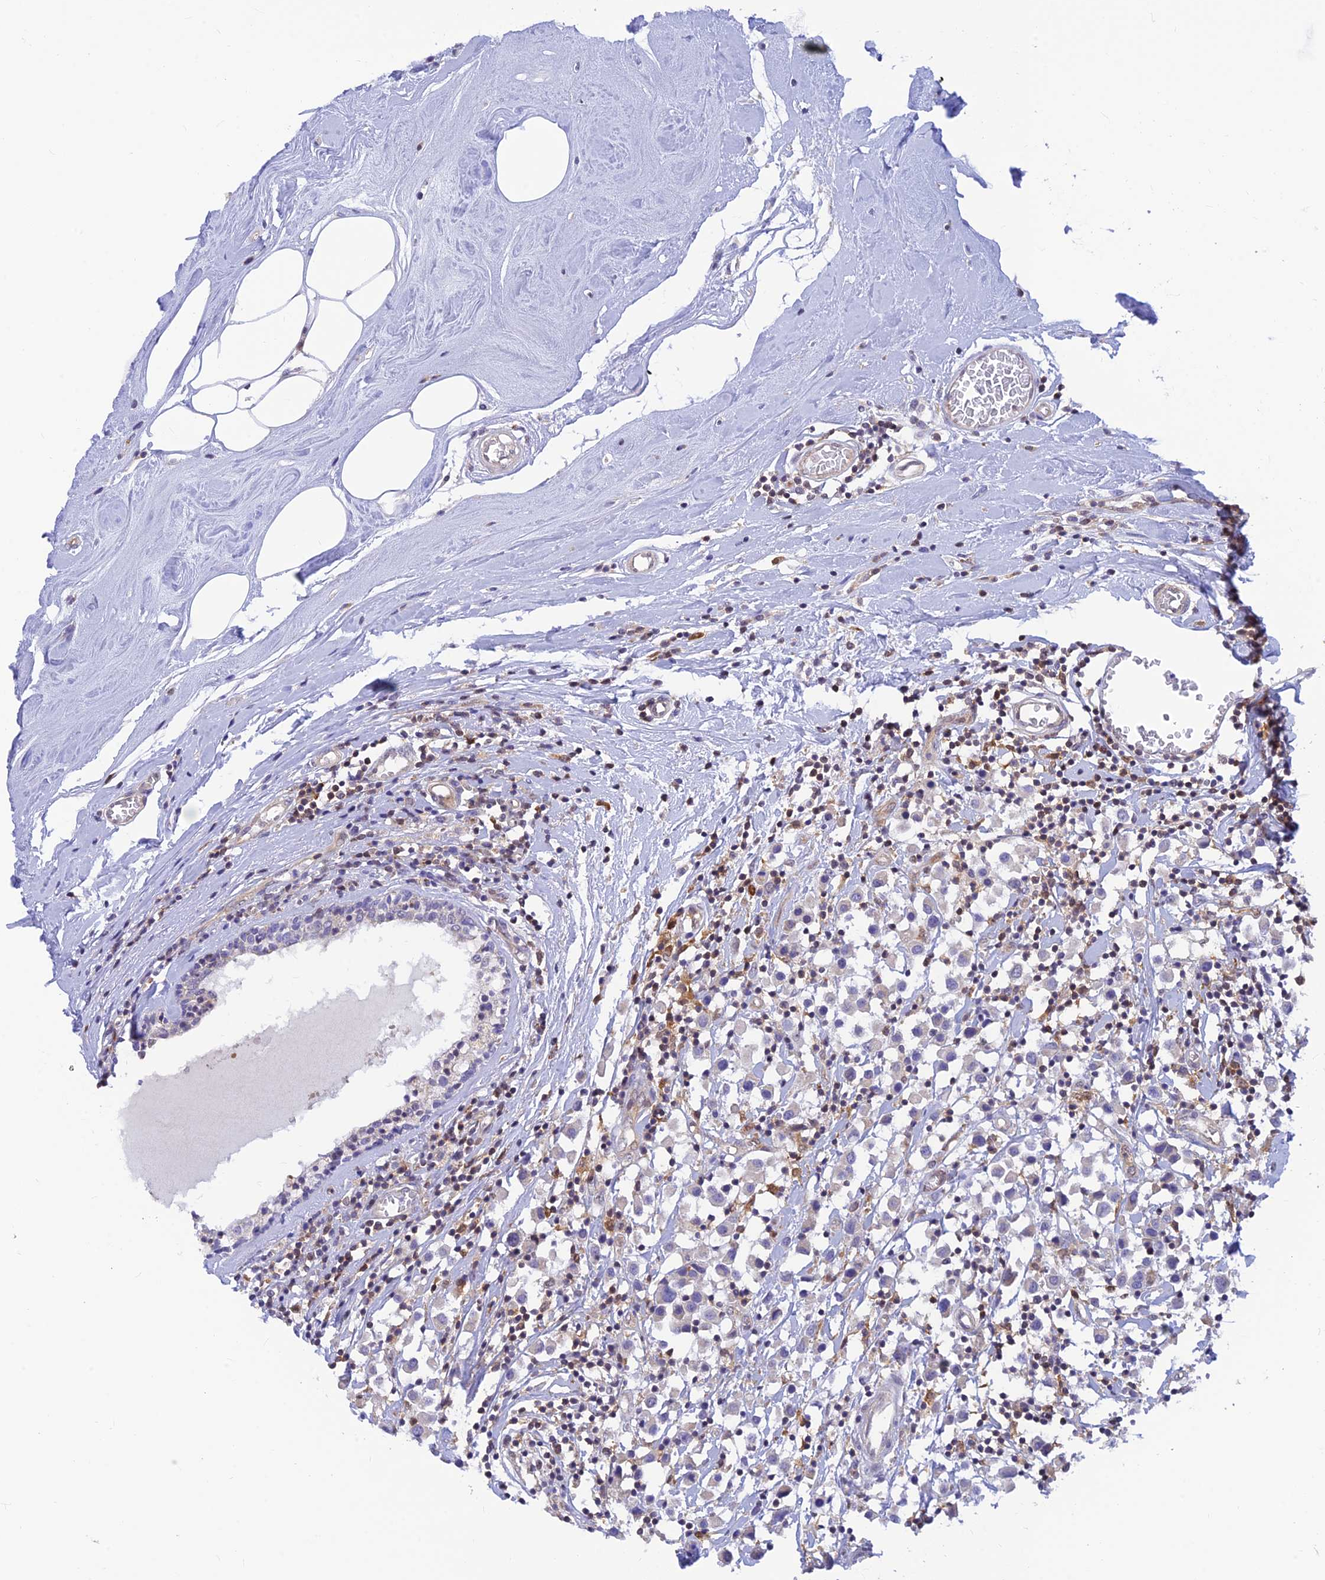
{"staining": {"intensity": "negative", "quantity": "none", "location": "none"}, "tissue": "breast cancer", "cell_type": "Tumor cells", "image_type": "cancer", "snomed": [{"axis": "morphology", "description": "Duct carcinoma"}, {"axis": "topography", "description": "Breast"}], "caption": "Immunohistochemical staining of breast cancer displays no significant positivity in tumor cells.", "gene": "LYSMD2", "patient": {"sex": "female", "age": 61}}